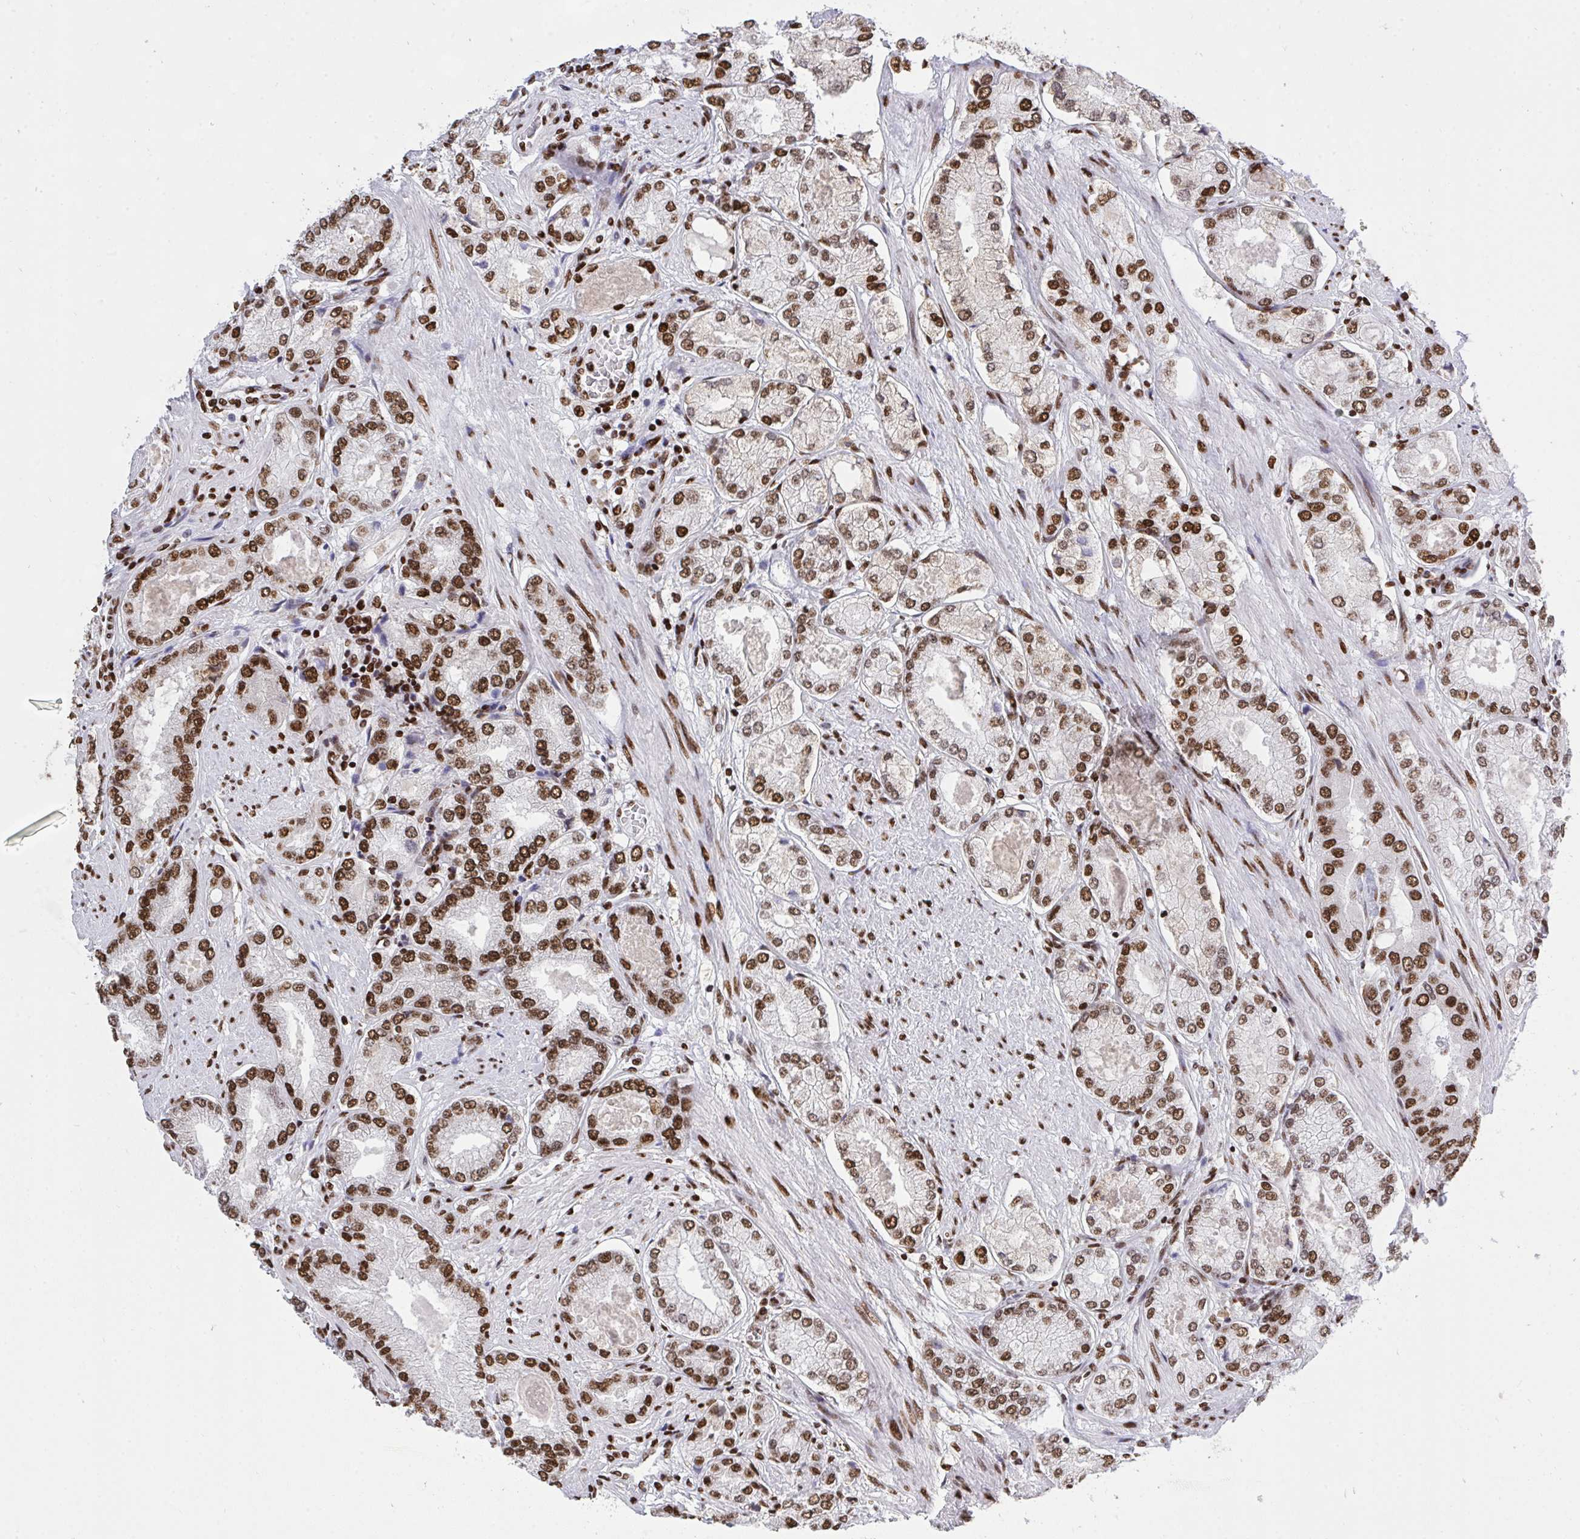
{"staining": {"intensity": "moderate", "quantity": ">75%", "location": "nuclear"}, "tissue": "prostate cancer", "cell_type": "Tumor cells", "image_type": "cancer", "snomed": [{"axis": "morphology", "description": "Adenocarcinoma, High grade"}, {"axis": "topography", "description": "Prostate"}], "caption": "Moderate nuclear positivity for a protein is identified in about >75% of tumor cells of prostate cancer (high-grade adenocarcinoma) using IHC.", "gene": "HNRNPL", "patient": {"sex": "male", "age": 68}}